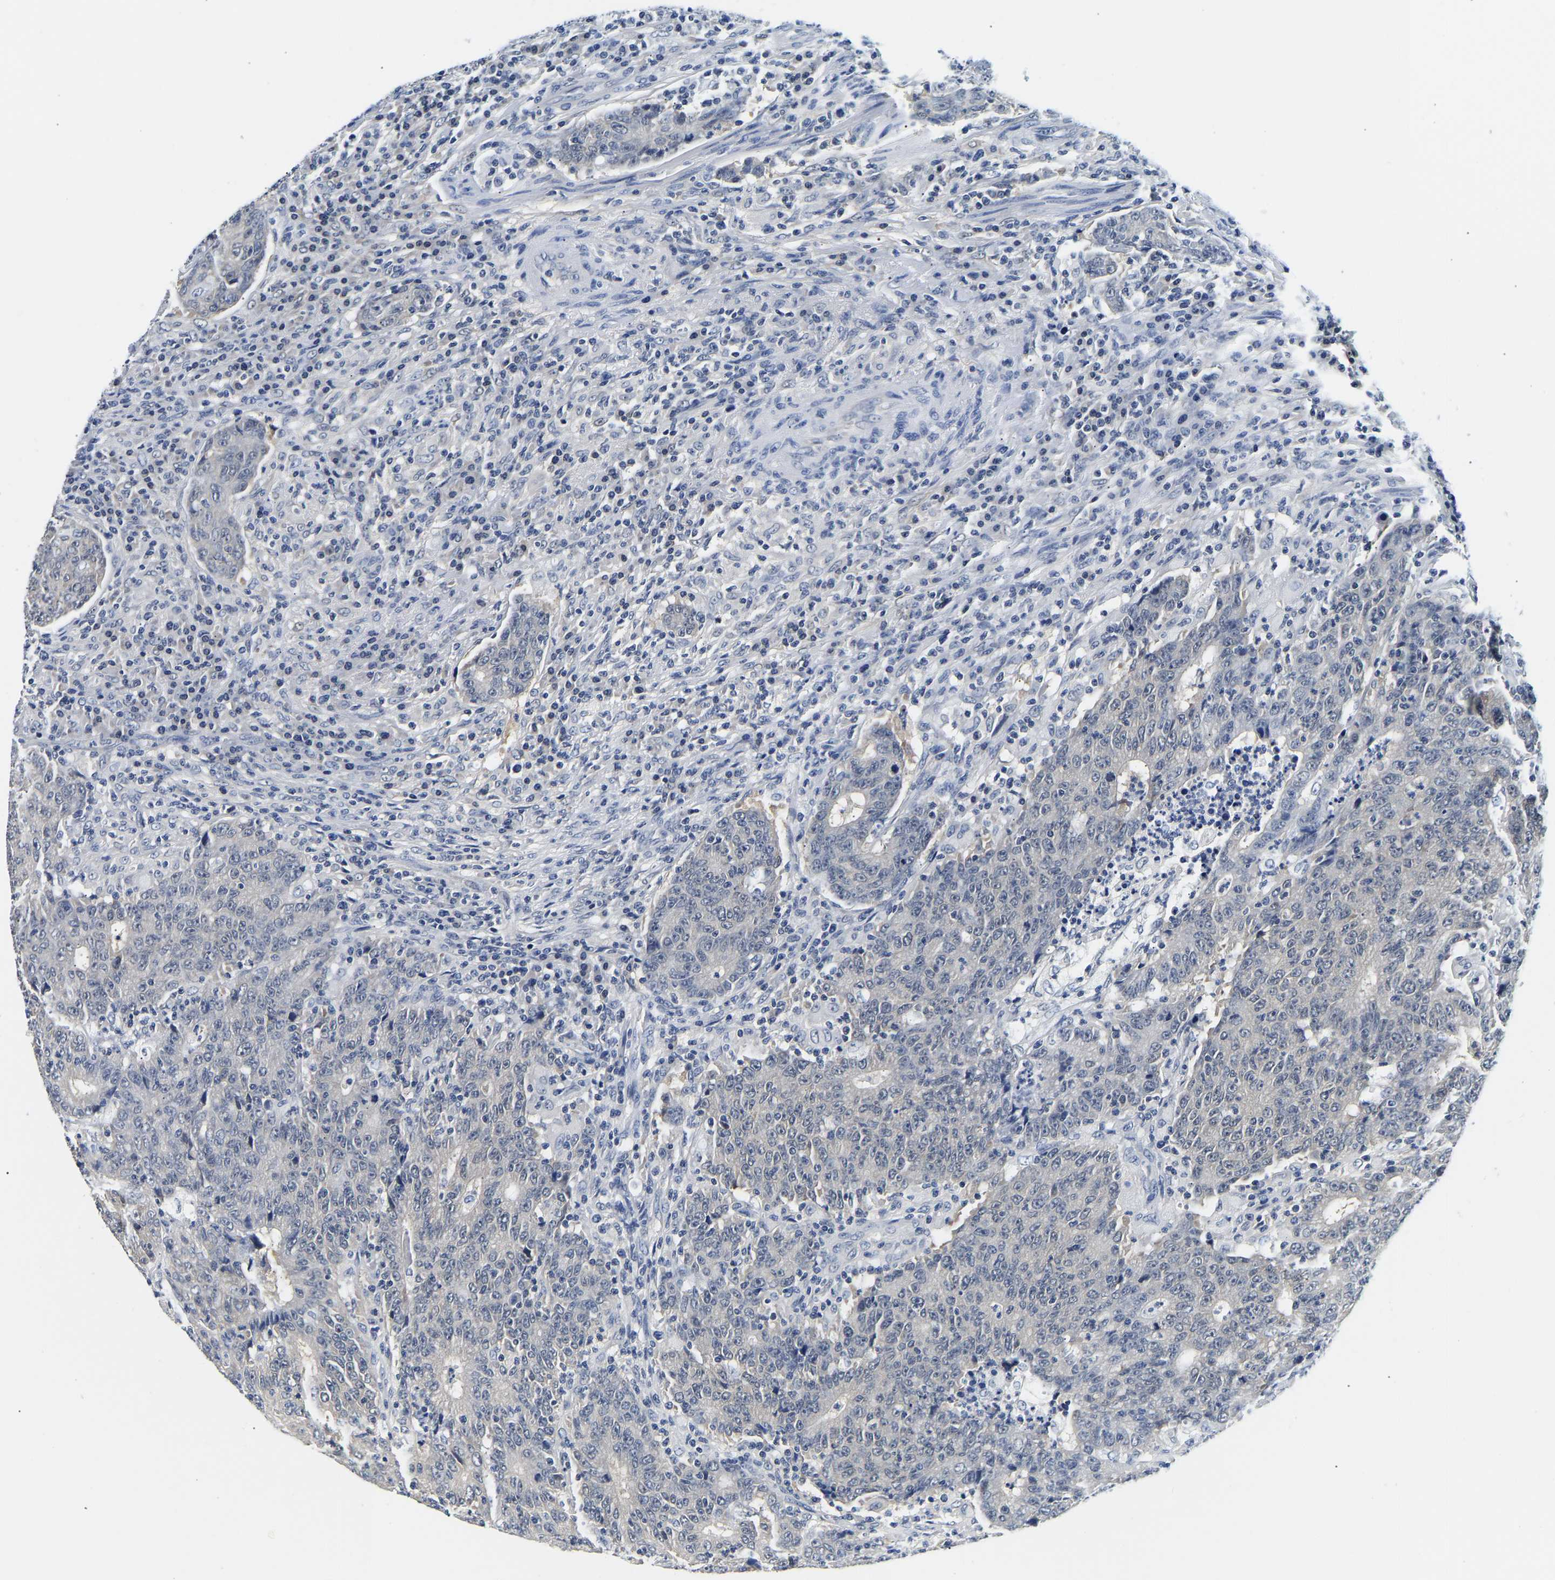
{"staining": {"intensity": "negative", "quantity": "none", "location": "none"}, "tissue": "colorectal cancer", "cell_type": "Tumor cells", "image_type": "cancer", "snomed": [{"axis": "morphology", "description": "Normal tissue, NOS"}, {"axis": "morphology", "description": "Adenocarcinoma, NOS"}, {"axis": "topography", "description": "Colon"}], "caption": "DAB immunohistochemical staining of human colorectal cancer (adenocarcinoma) reveals no significant positivity in tumor cells.", "gene": "UCHL3", "patient": {"sex": "female", "age": 75}}